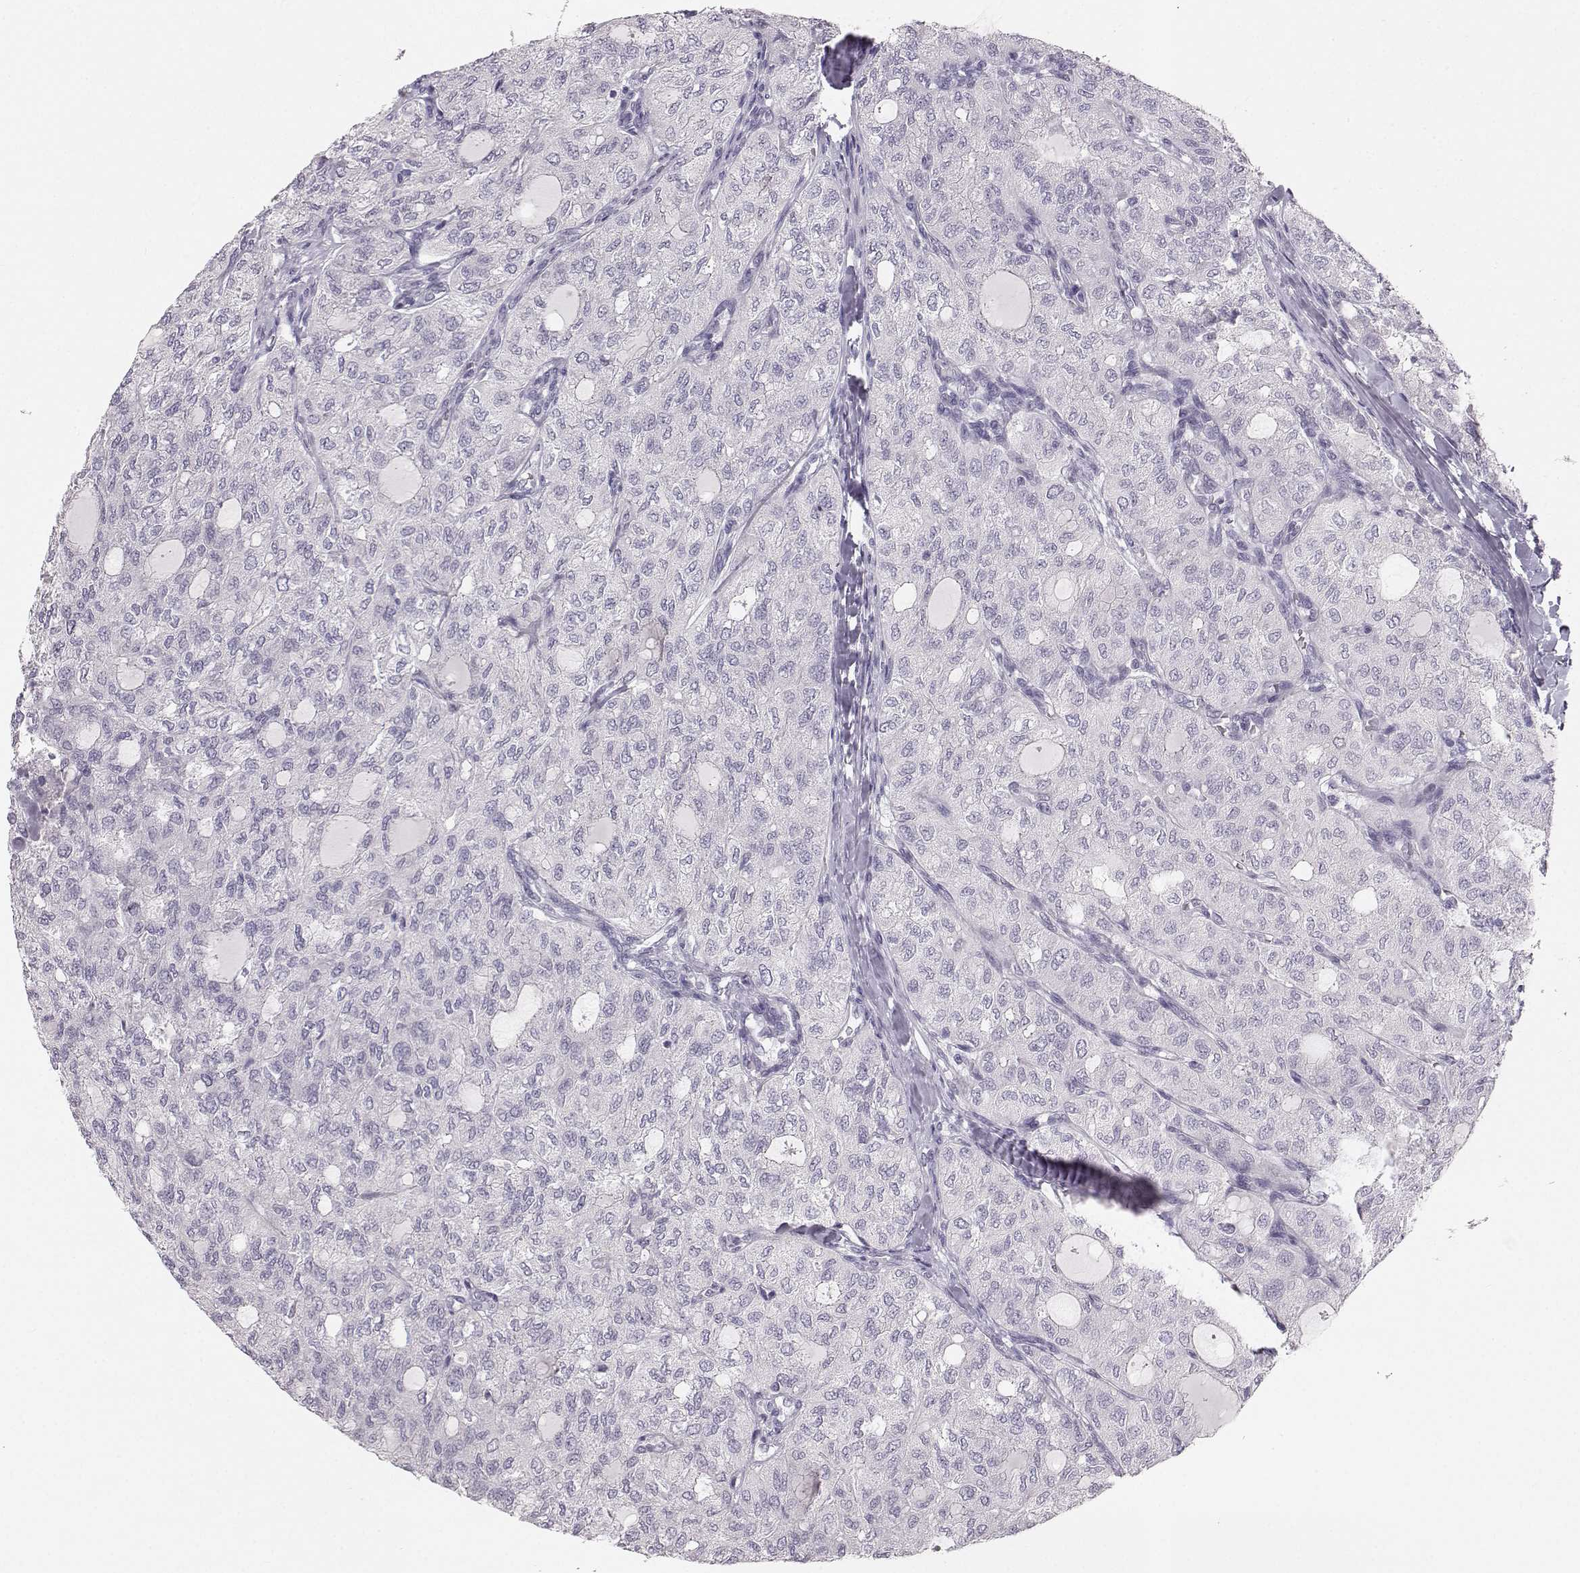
{"staining": {"intensity": "negative", "quantity": "none", "location": "none"}, "tissue": "thyroid cancer", "cell_type": "Tumor cells", "image_type": "cancer", "snomed": [{"axis": "morphology", "description": "Follicular adenoma carcinoma, NOS"}, {"axis": "topography", "description": "Thyroid gland"}], "caption": "The histopathology image displays no staining of tumor cells in thyroid follicular adenoma carcinoma.", "gene": "OIP5", "patient": {"sex": "male", "age": 75}}